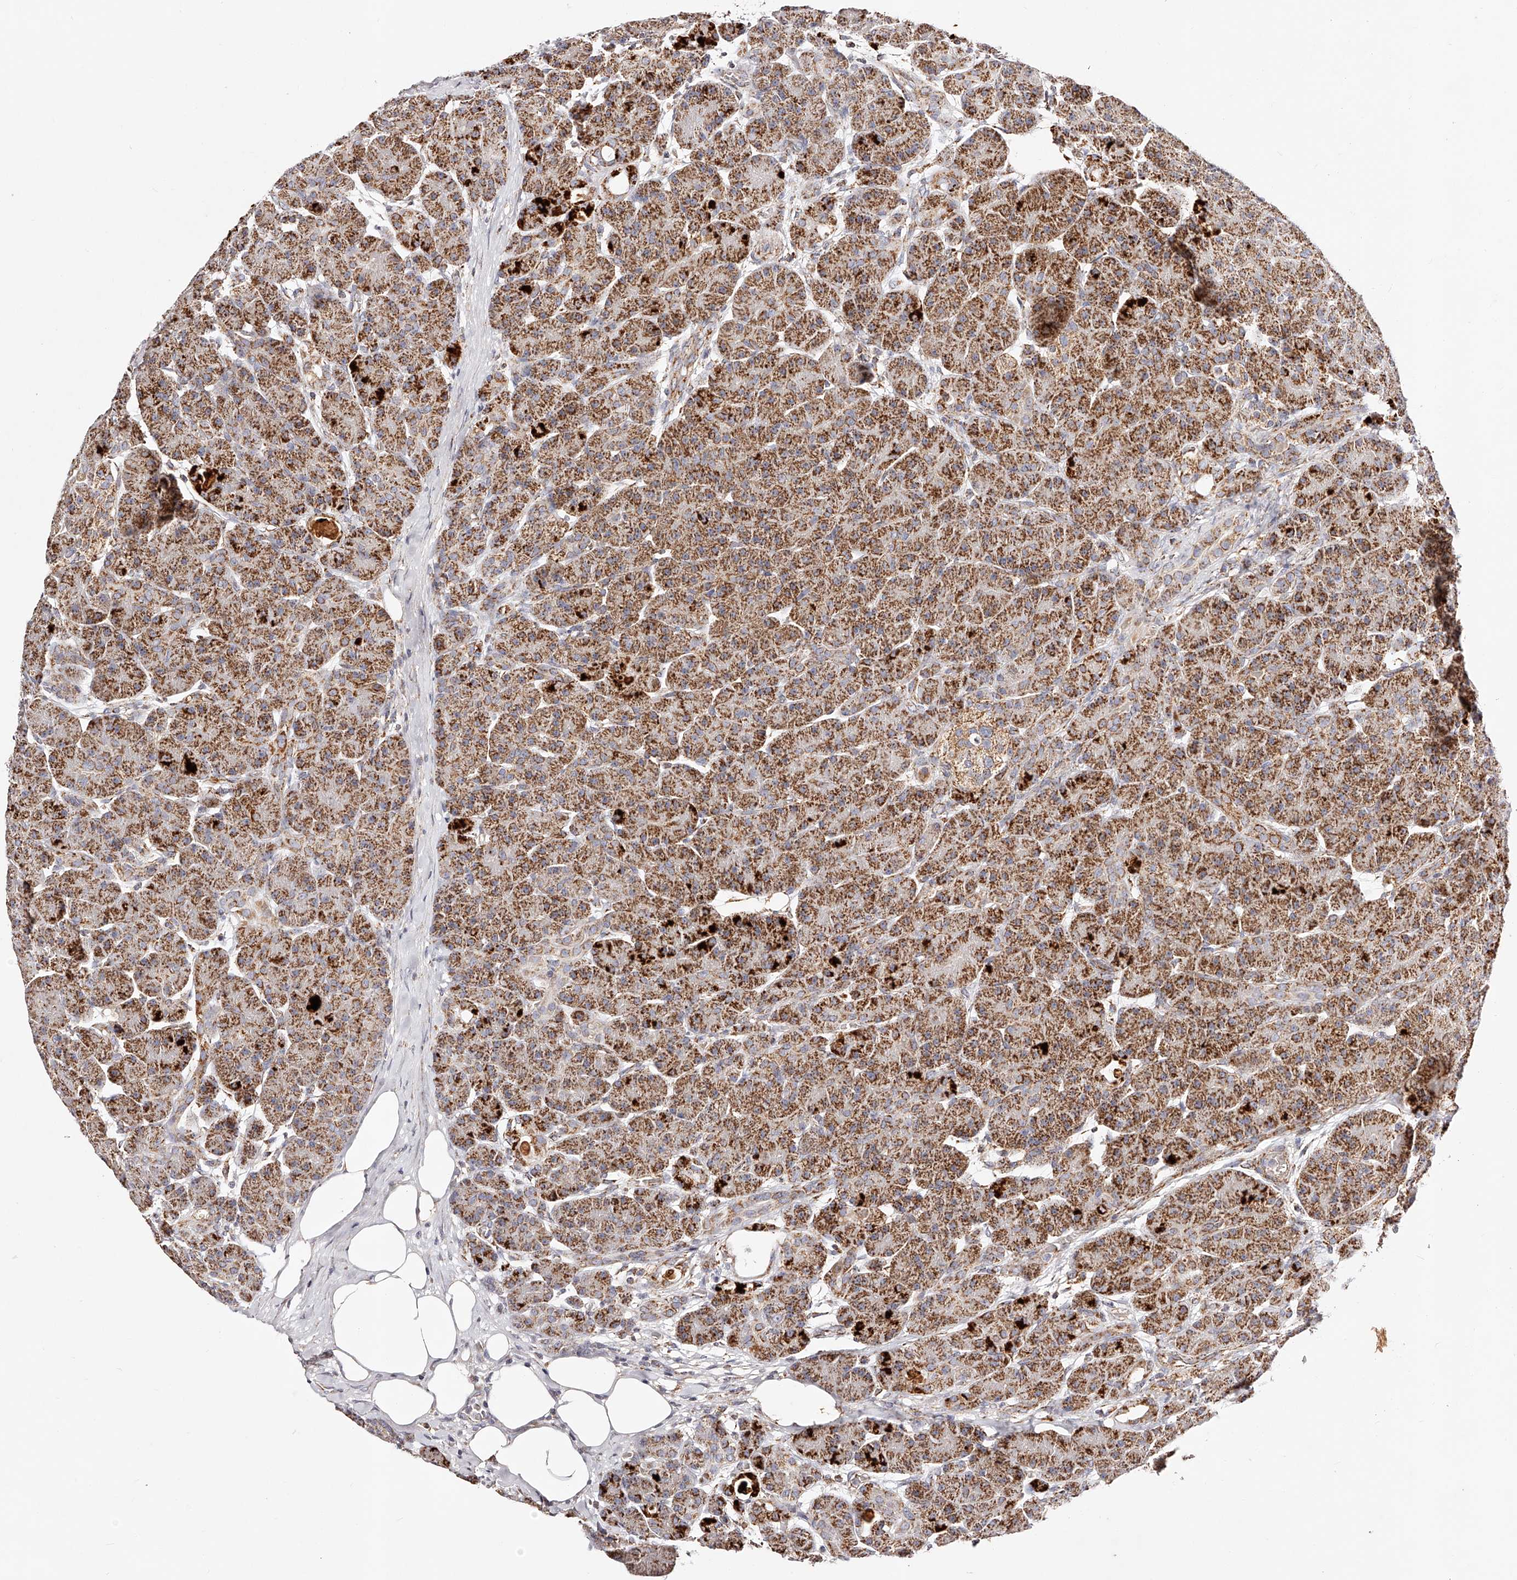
{"staining": {"intensity": "strong", "quantity": "25%-75%", "location": "cytoplasmic/membranous"}, "tissue": "pancreas", "cell_type": "Exocrine glandular cells", "image_type": "normal", "snomed": [{"axis": "morphology", "description": "Normal tissue, NOS"}, {"axis": "topography", "description": "Pancreas"}], "caption": "Protein analysis of normal pancreas shows strong cytoplasmic/membranous positivity in about 25%-75% of exocrine glandular cells. The staining is performed using DAB (3,3'-diaminobenzidine) brown chromogen to label protein expression. The nuclei are counter-stained blue using hematoxylin.", "gene": "NDUFV3", "patient": {"sex": "male", "age": 63}}